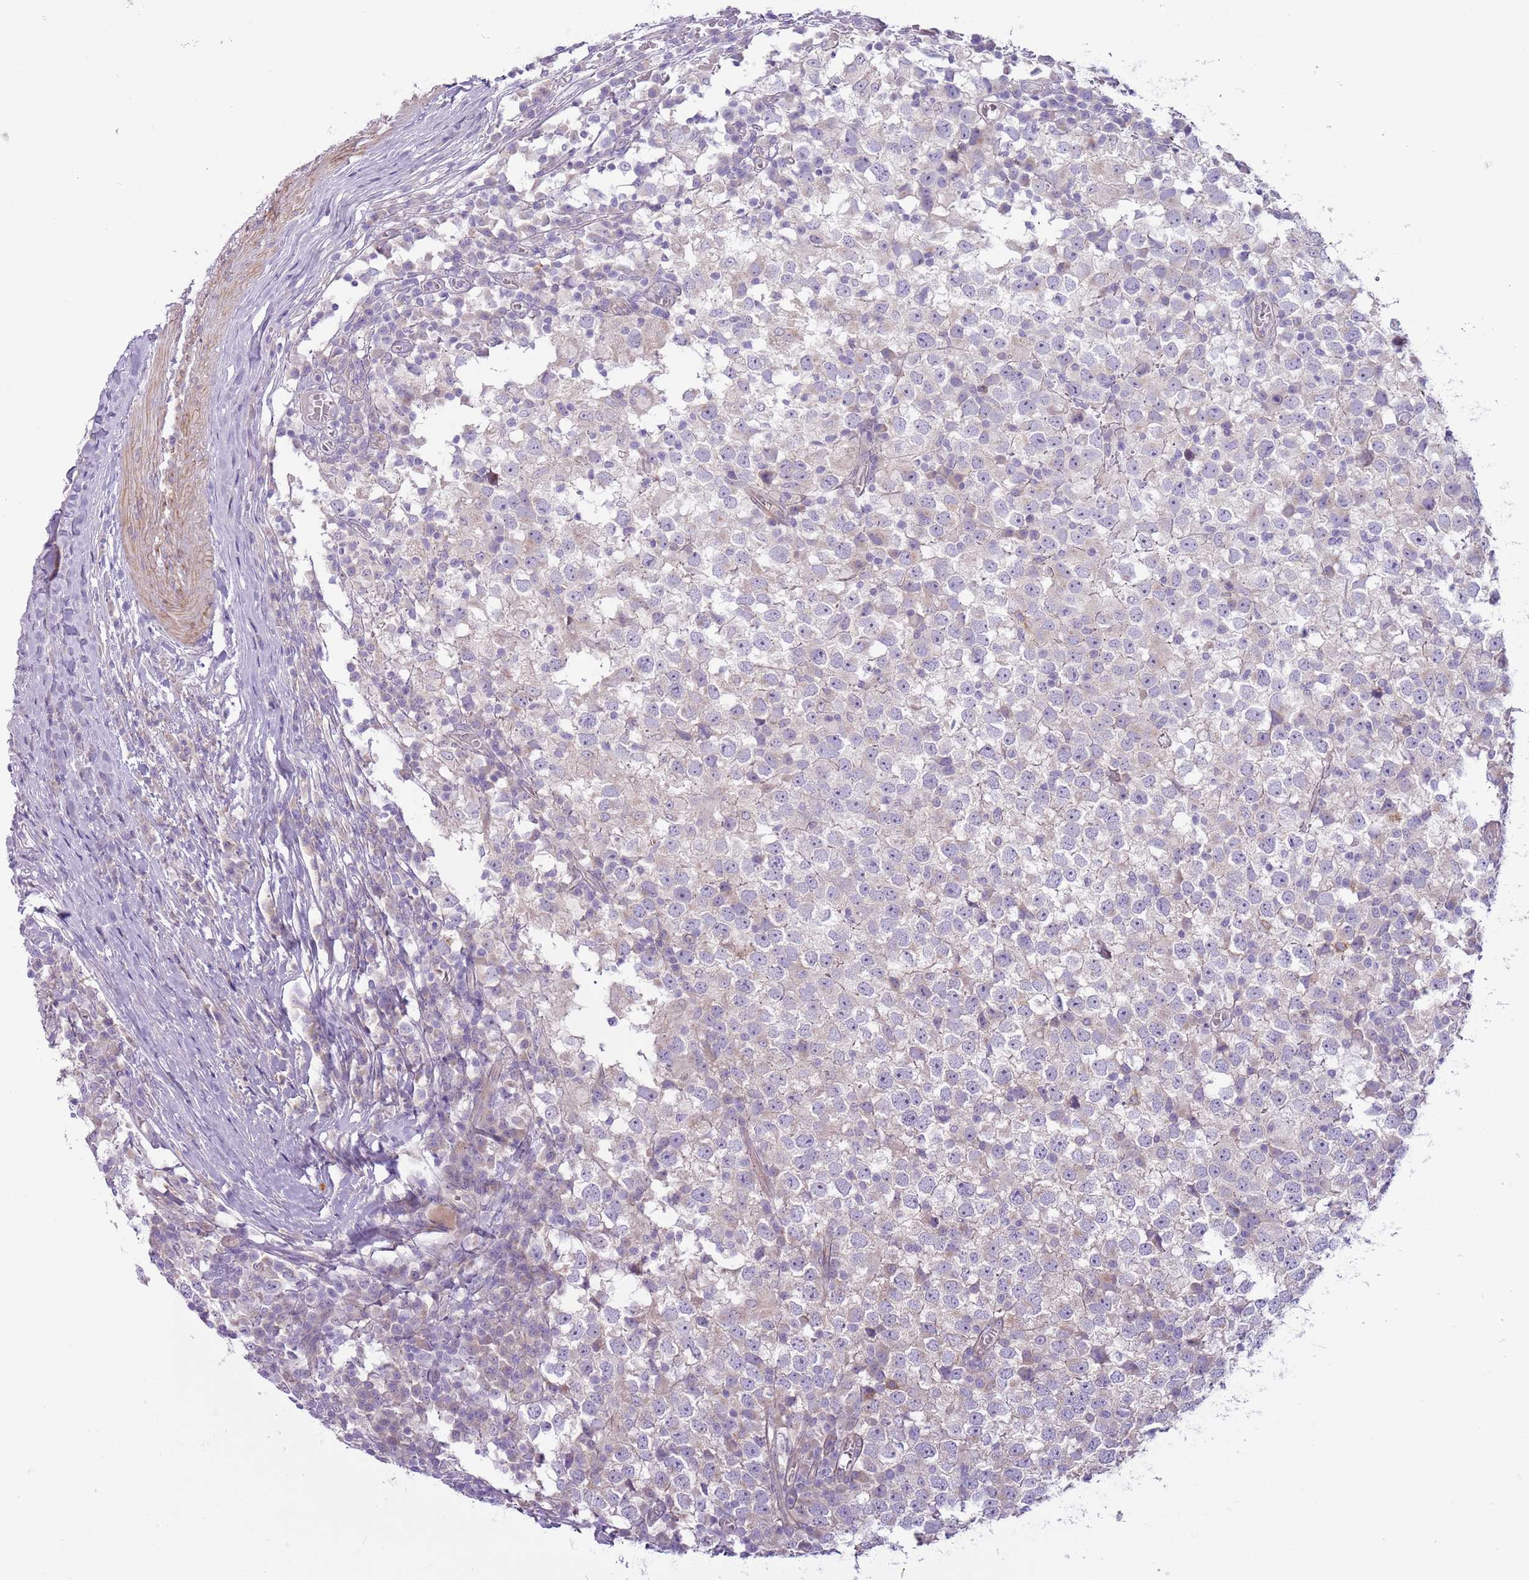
{"staining": {"intensity": "negative", "quantity": "none", "location": "none"}, "tissue": "testis cancer", "cell_type": "Tumor cells", "image_type": "cancer", "snomed": [{"axis": "morphology", "description": "Seminoma, NOS"}, {"axis": "topography", "description": "Testis"}], "caption": "Tumor cells show no significant expression in seminoma (testis). Brightfield microscopy of immunohistochemistry stained with DAB (3,3'-diaminobenzidine) (brown) and hematoxylin (blue), captured at high magnification.", "gene": "MRO", "patient": {"sex": "male", "age": 65}}